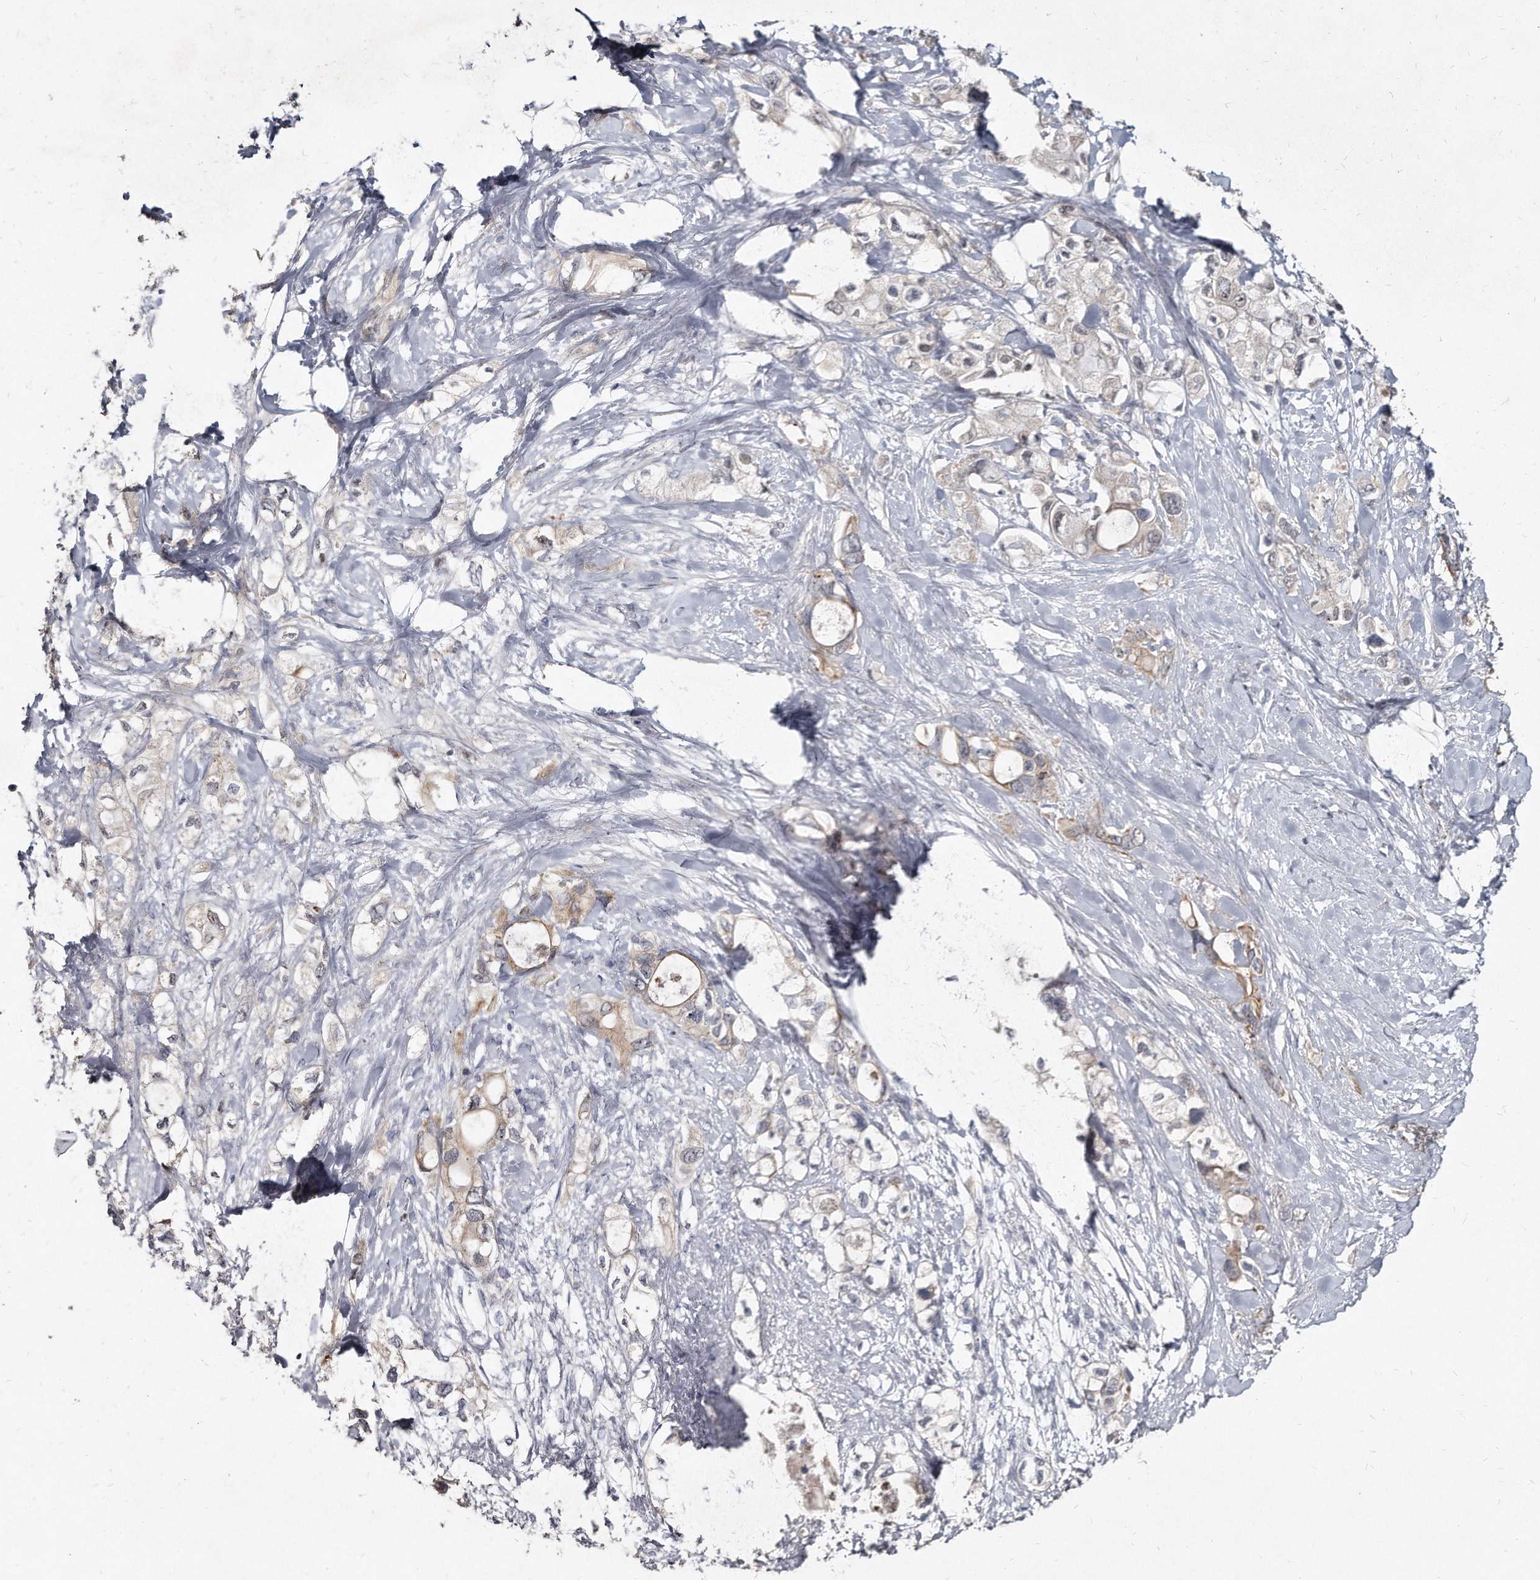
{"staining": {"intensity": "weak", "quantity": "<25%", "location": "cytoplasmic/membranous"}, "tissue": "pancreatic cancer", "cell_type": "Tumor cells", "image_type": "cancer", "snomed": [{"axis": "morphology", "description": "Adenocarcinoma, NOS"}, {"axis": "topography", "description": "Pancreas"}], "caption": "Histopathology image shows no significant protein staining in tumor cells of adenocarcinoma (pancreatic).", "gene": "KLHDC3", "patient": {"sex": "female", "age": 56}}